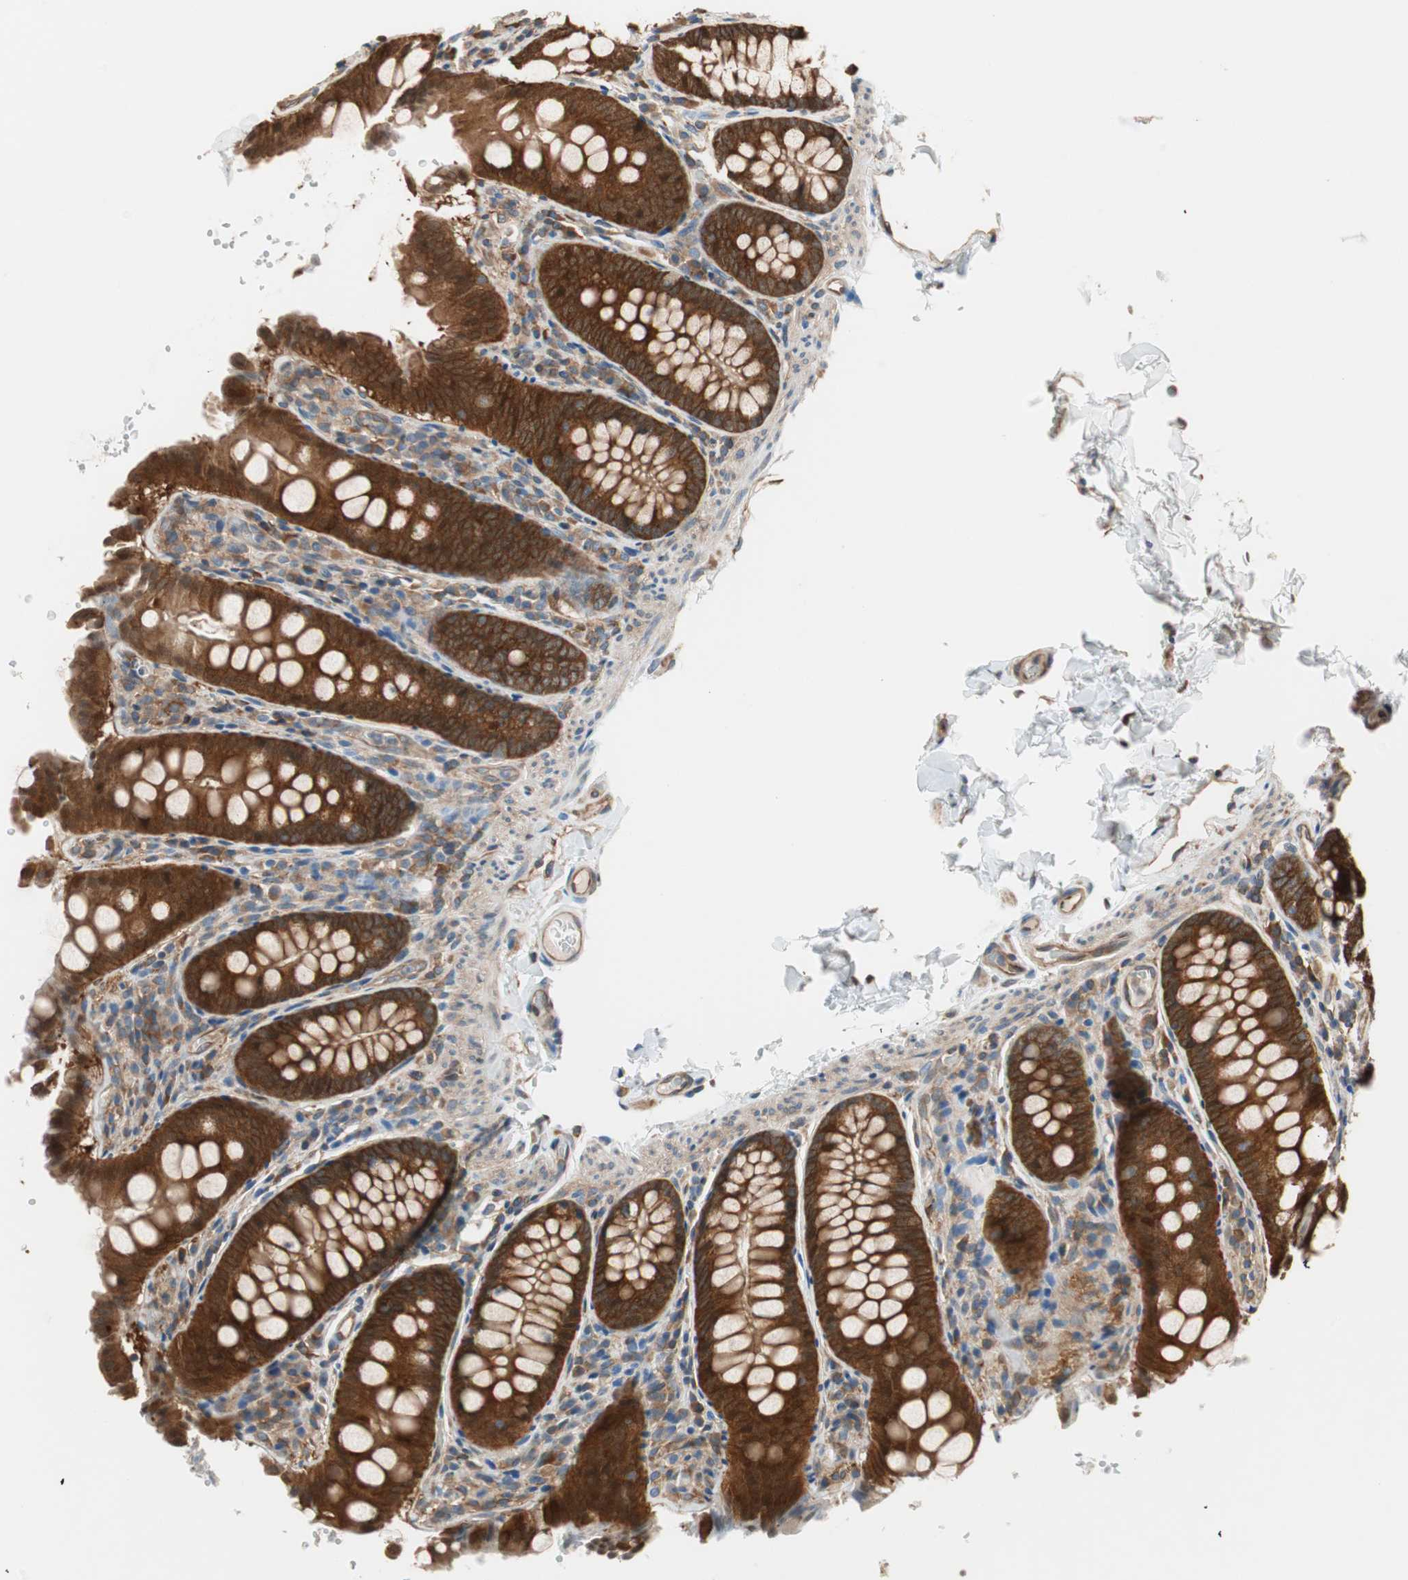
{"staining": {"intensity": "moderate", "quantity": ">75%", "location": "cytoplasmic/membranous"}, "tissue": "colon", "cell_type": "Endothelial cells", "image_type": "normal", "snomed": [{"axis": "morphology", "description": "Normal tissue, NOS"}, {"axis": "topography", "description": "Colon"}], "caption": "Immunohistochemical staining of normal colon displays moderate cytoplasmic/membranous protein expression in about >75% of endothelial cells. The protein of interest is stained brown, and the nuclei are stained in blue (DAB IHC with brightfield microscopy, high magnification).", "gene": "WASL", "patient": {"sex": "female", "age": 61}}